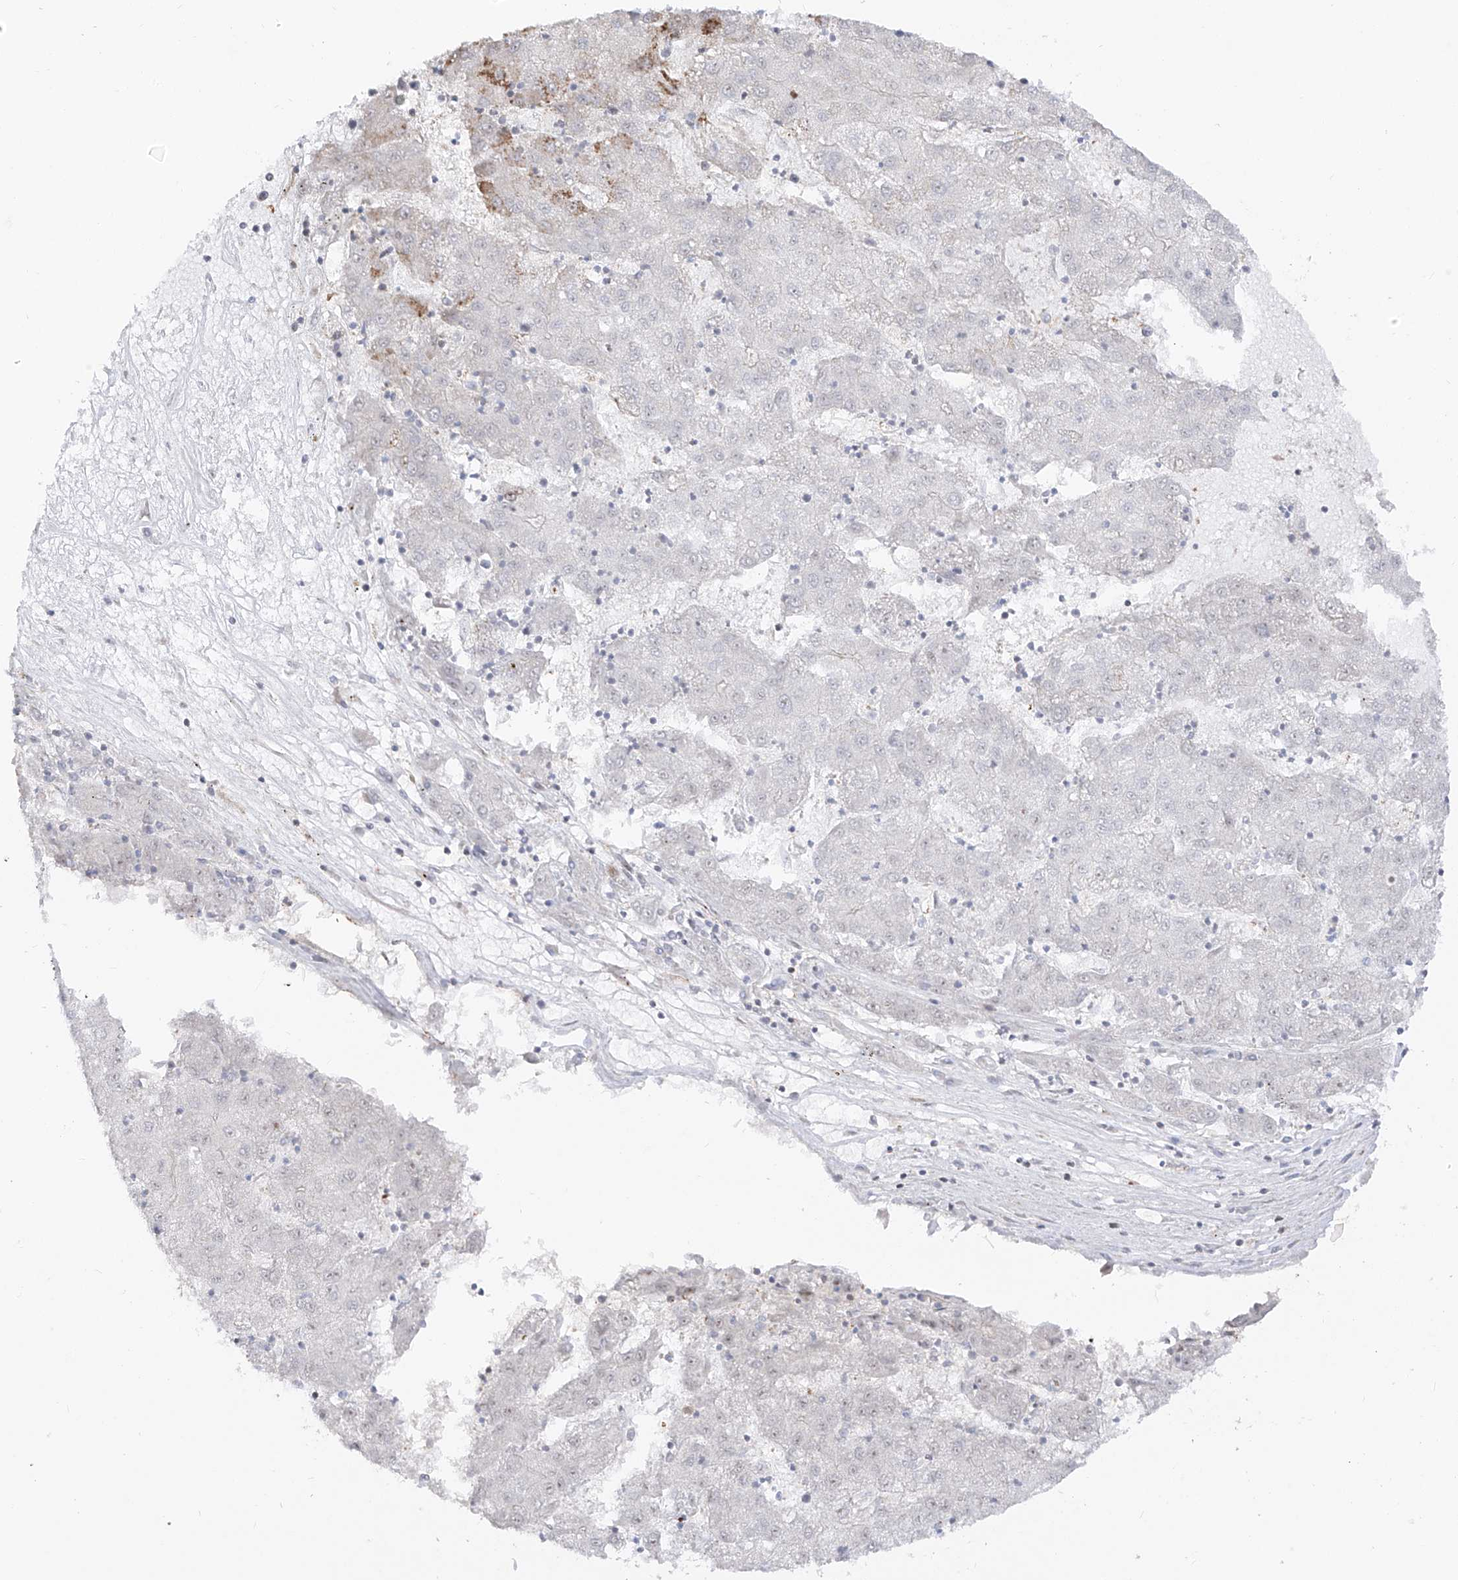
{"staining": {"intensity": "negative", "quantity": "none", "location": "none"}, "tissue": "liver cancer", "cell_type": "Tumor cells", "image_type": "cancer", "snomed": [{"axis": "morphology", "description": "Carcinoma, Hepatocellular, NOS"}, {"axis": "topography", "description": "Liver"}], "caption": "DAB (3,3'-diaminobenzidine) immunohistochemical staining of liver hepatocellular carcinoma shows no significant staining in tumor cells.", "gene": "ZNF180", "patient": {"sex": "male", "age": 72}}